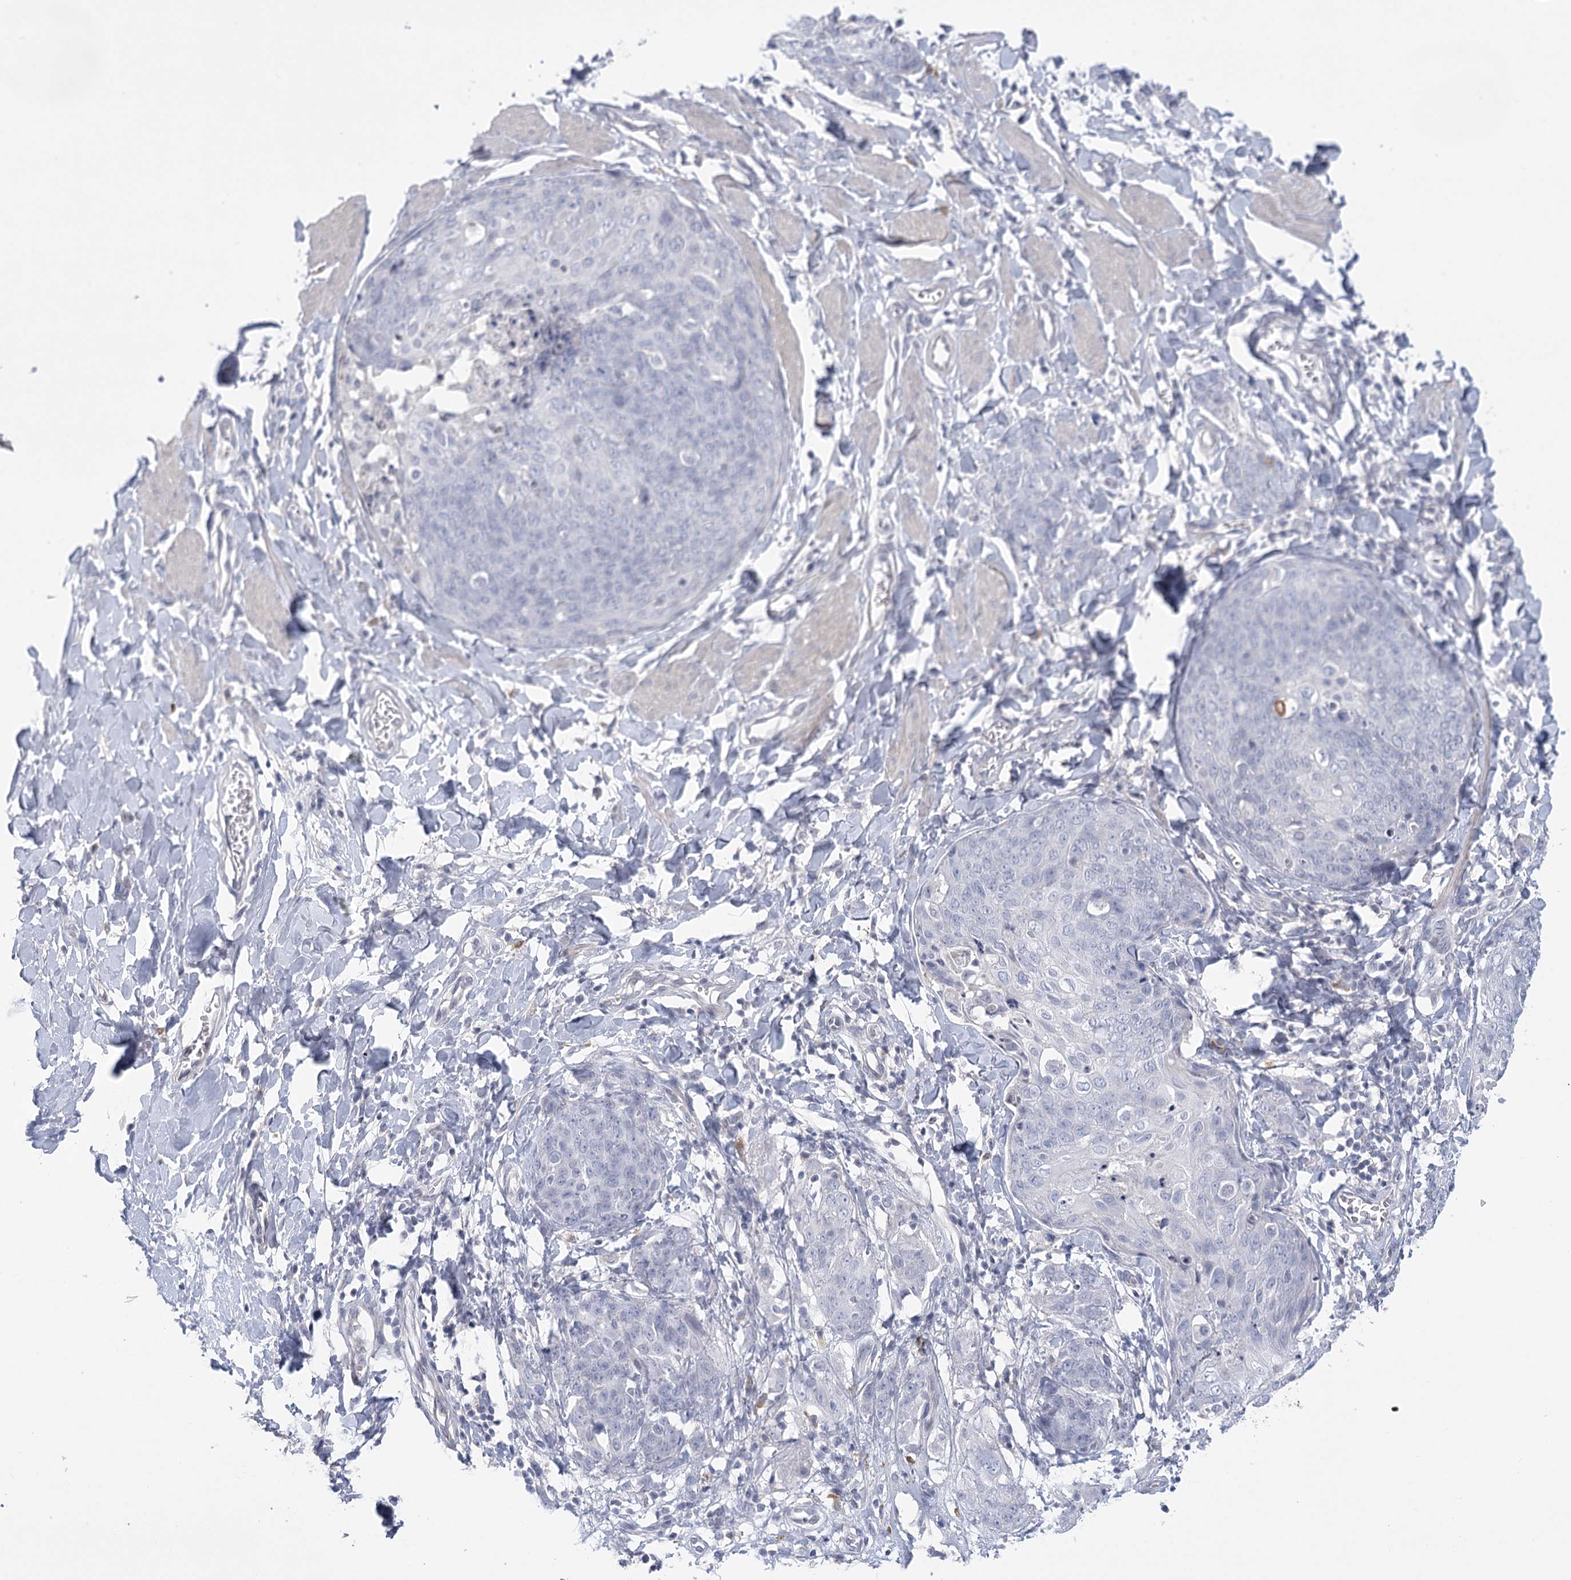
{"staining": {"intensity": "negative", "quantity": "none", "location": "none"}, "tissue": "skin cancer", "cell_type": "Tumor cells", "image_type": "cancer", "snomed": [{"axis": "morphology", "description": "Squamous cell carcinoma, NOS"}, {"axis": "topography", "description": "Skin"}, {"axis": "topography", "description": "Vulva"}], "caption": "Tumor cells are negative for protein expression in human squamous cell carcinoma (skin).", "gene": "FAM76B", "patient": {"sex": "female", "age": 85}}